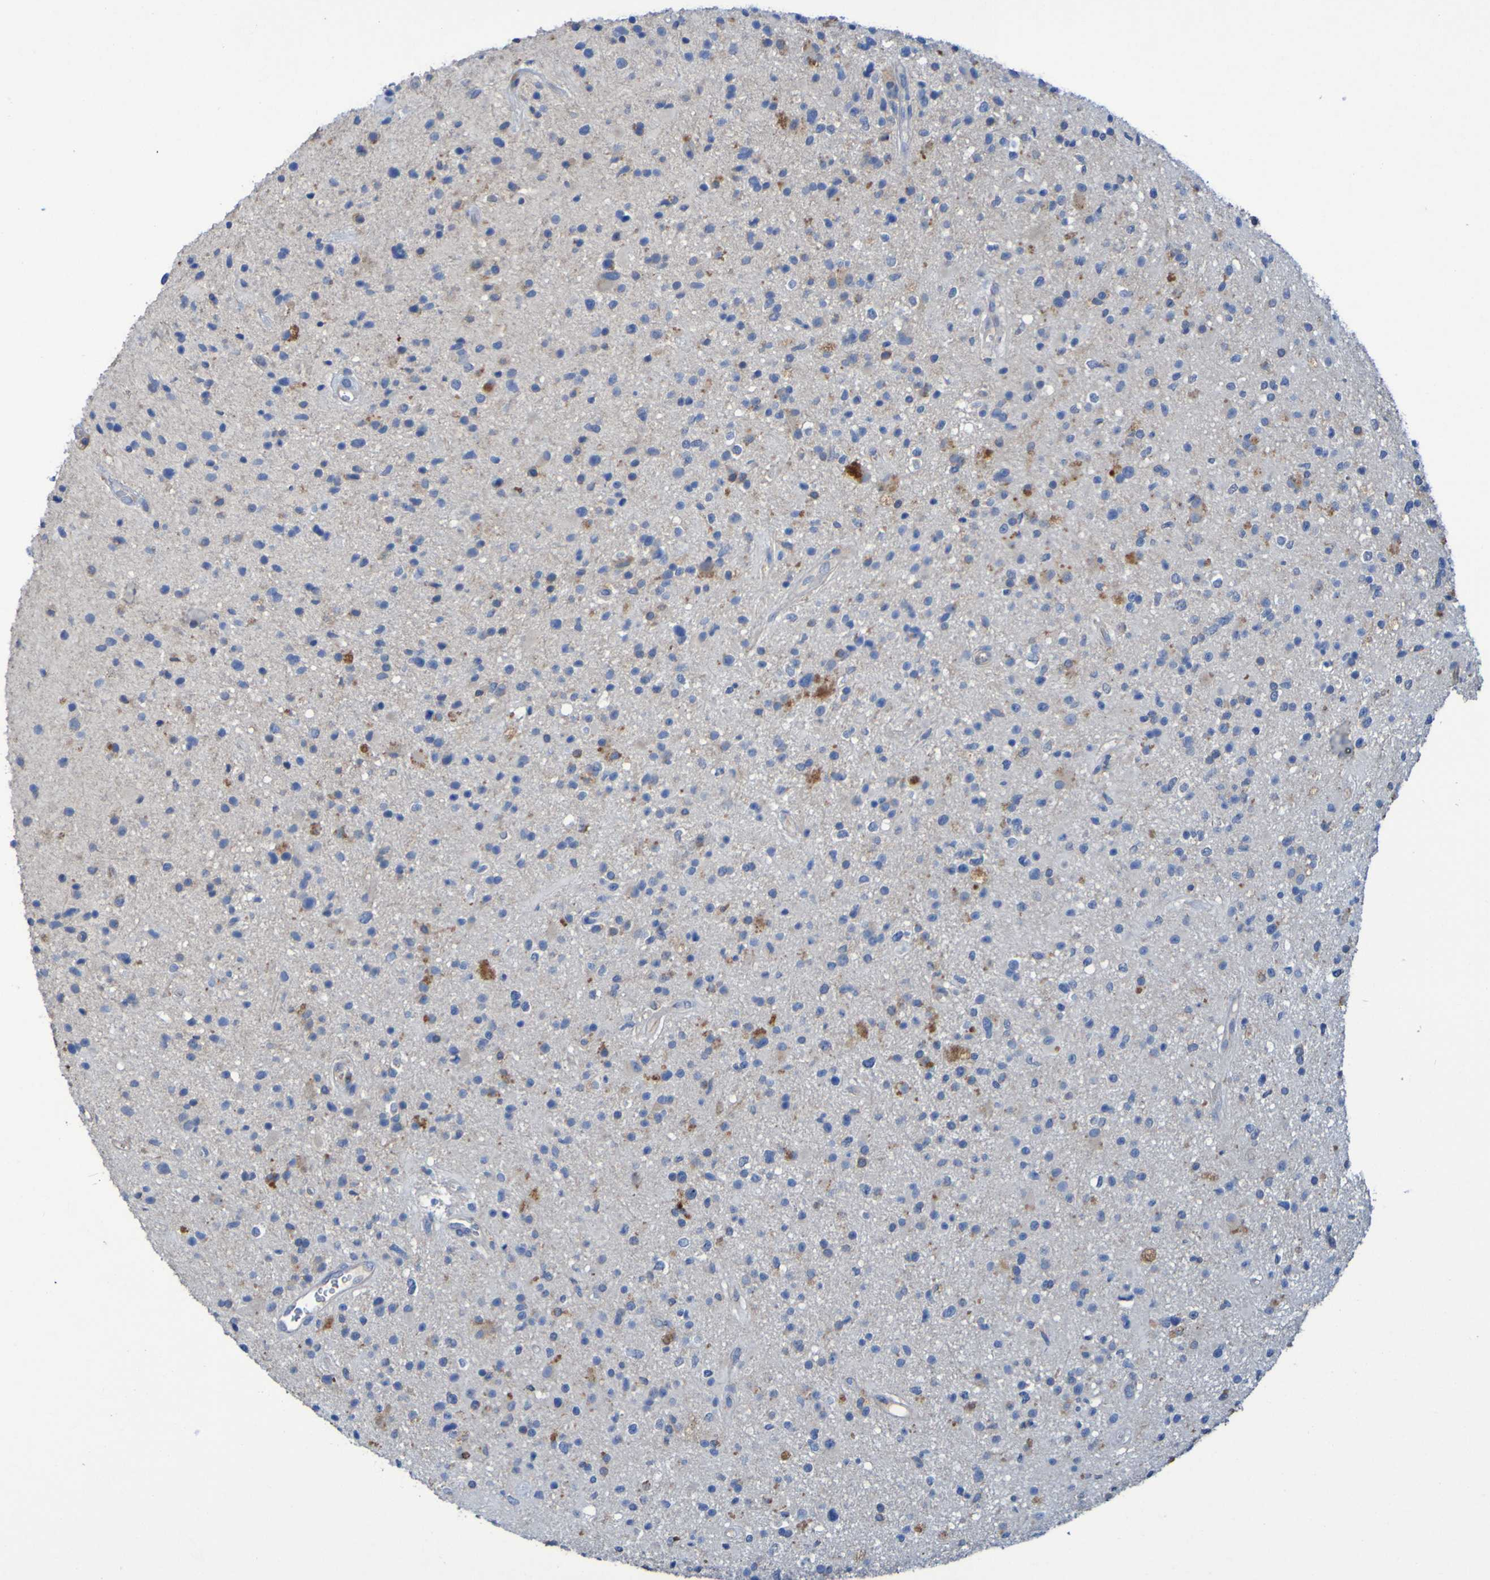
{"staining": {"intensity": "moderate", "quantity": "<25%", "location": "cytoplasmic/membranous"}, "tissue": "glioma", "cell_type": "Tumor cells", "image_type": "cancer", "snomed": [{"axis": "morphology", "description": "Glioma, malignant, High grade"}, {"axis": "topography", "description": "Brain"}], "caption": "Glioma was stained to show a protein in brown. There is low levels of moderate cytoplasmic/membranous staining in about <25% of tumor cells.", "gene": "ARHGEF16", "patient": {"sex": "male", "age": 33}}